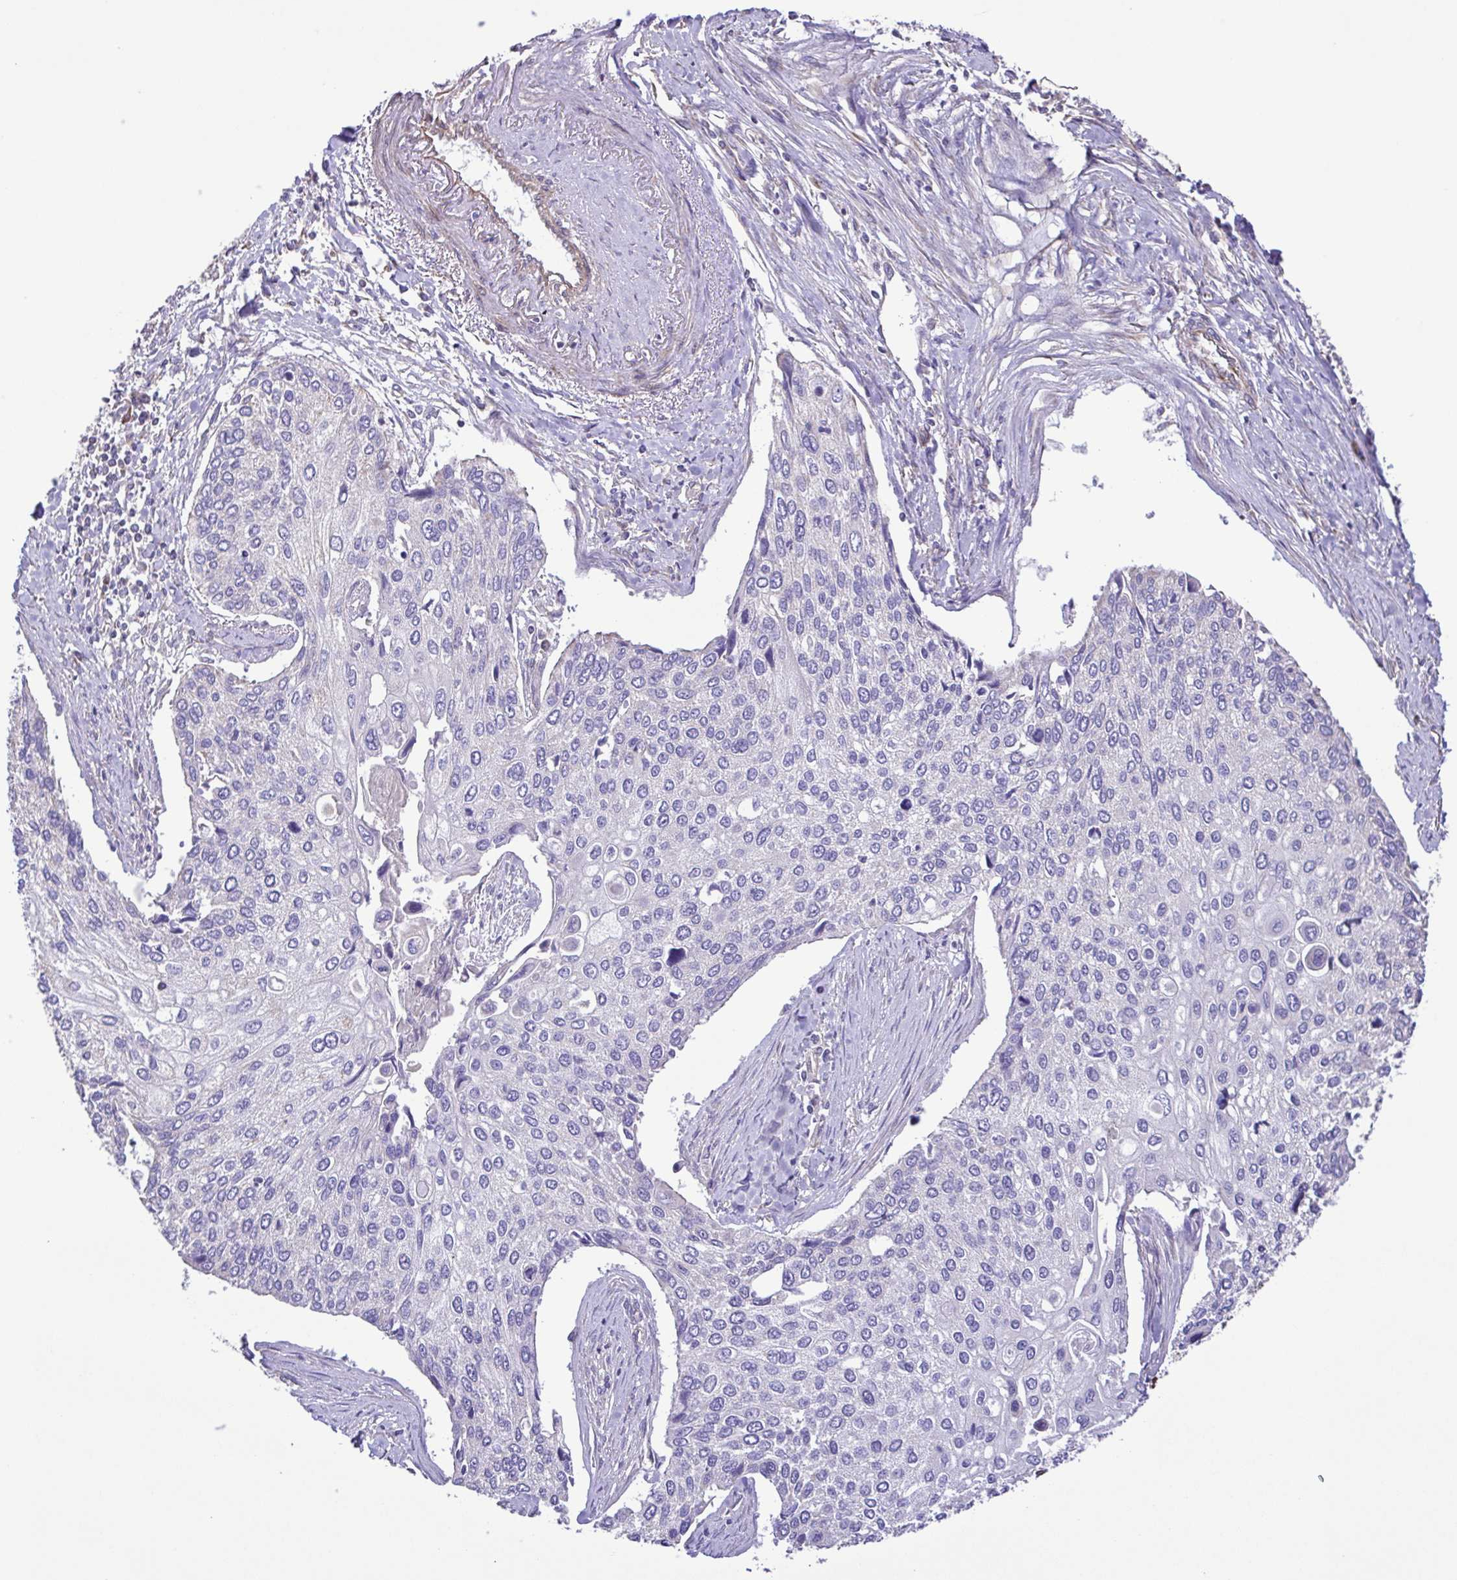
{"staining": {"intensity": "negative", "quantity": "none", "location": "none"}, "tissue": "lung cancer", "cell_type": "Tumor cells", "image_type": "cancer", "snomed": [{"axis": "morphology", "description": "Squamous cell carcinoma, NOS"}, {"axis": "morphology", "description": "Squamous cell carcinoma, metastatic, NOS"}, {"axis": "topography", "description": "Lung"}], "caption": "DAB immunohistochemical staining of lung cancer (metastatic squamous cell carcinoma) demonstrates no significant staining in tumor cells. (DAB (3,3'-diaminobenzidine) immunohistochemistry visualized using brightfield microscopy, high magnification).", "gene": "FLT1", "patient": {"sex": "male", "age": 63}}